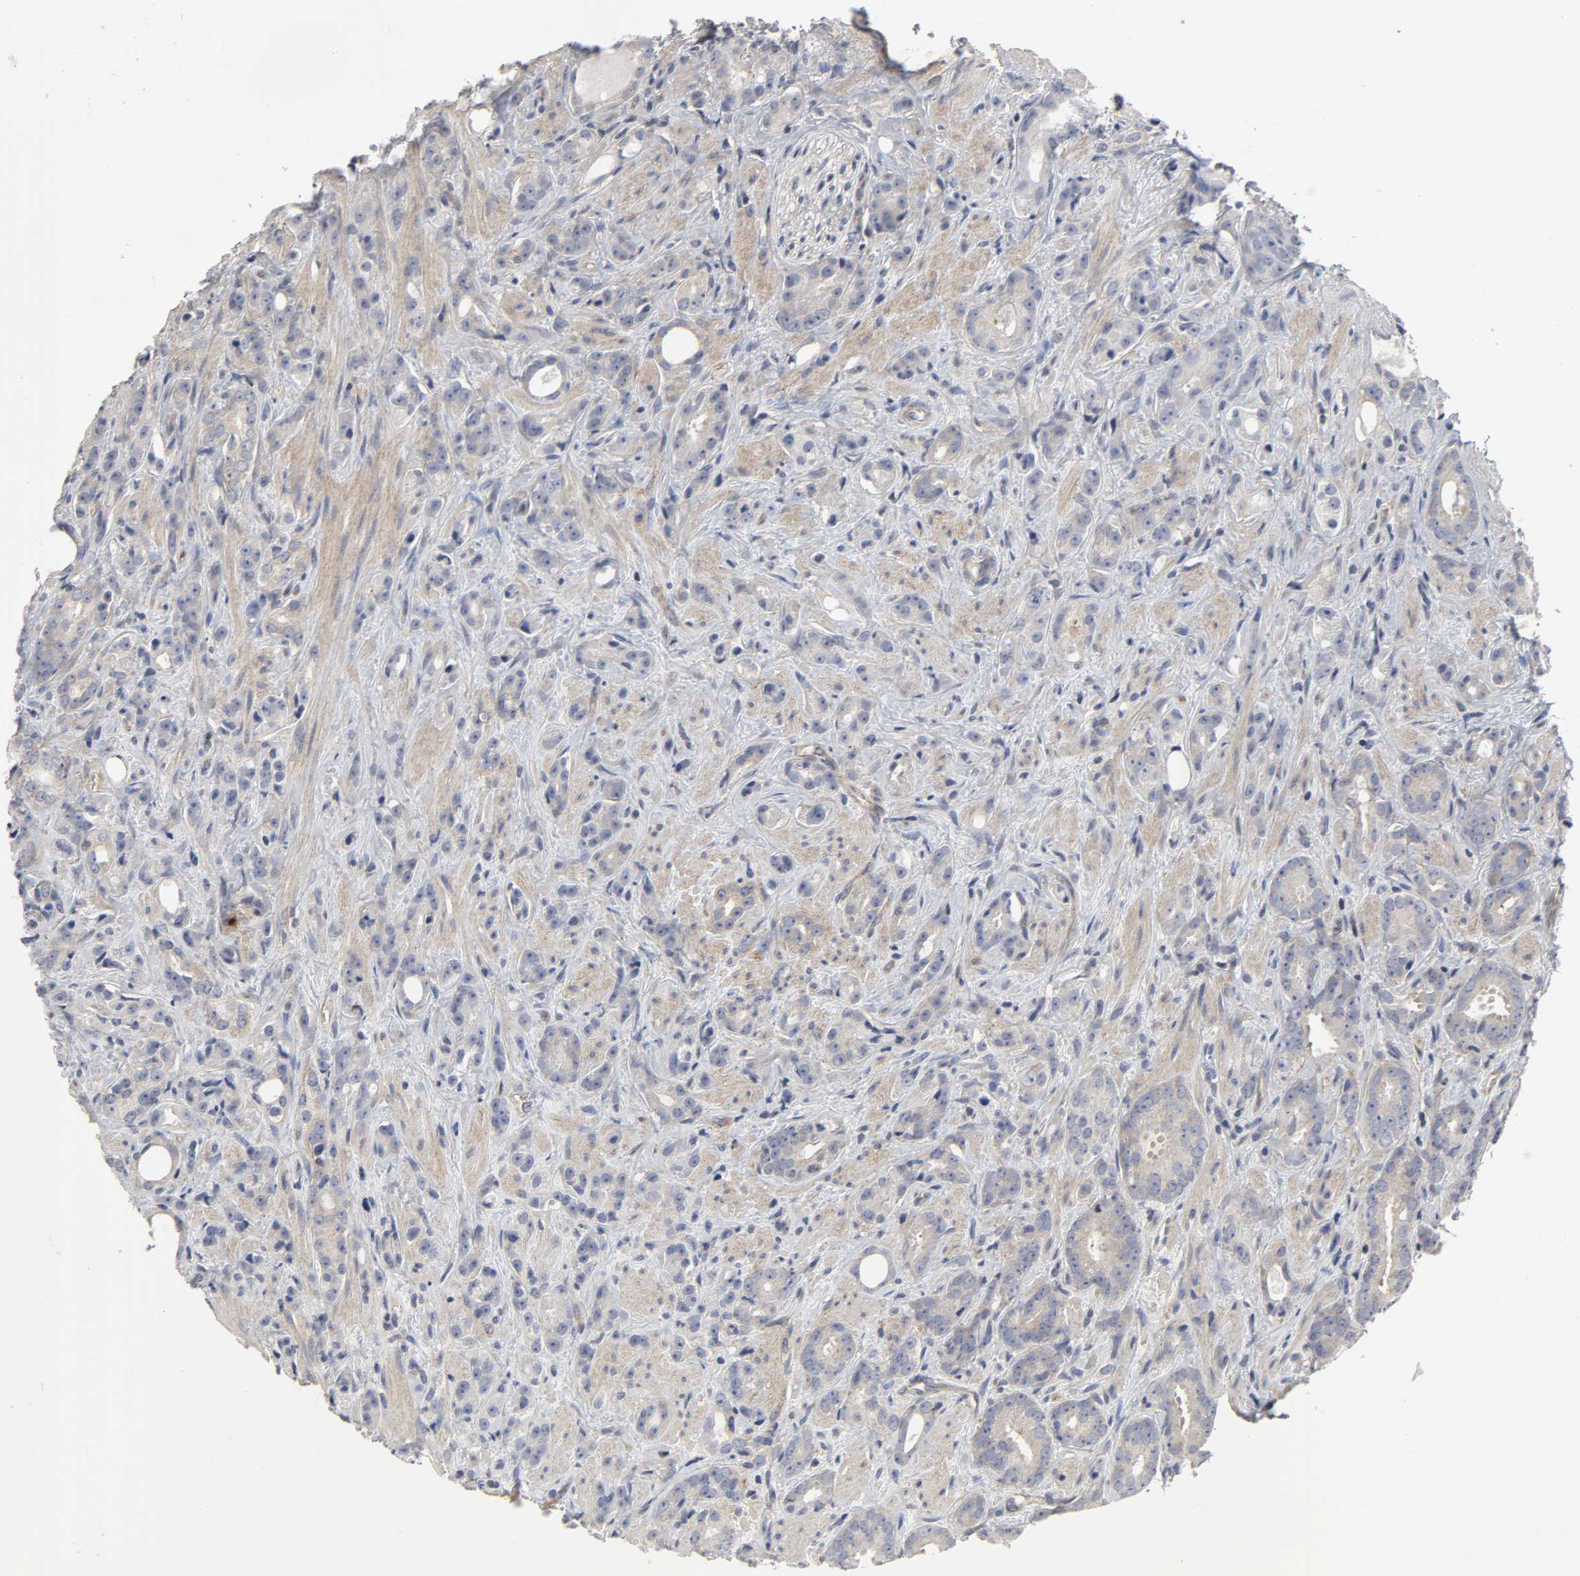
{"staining": {"intensity": "moderate", "quantity": "25%-75%", "location": "cytoplasmic/membranous"}, "tissue": "prostate cancer", "cell_type": "Tumor cells", "image_type": "cancer", "snomed": [{"axis": "morphology", "description": "Adenocarcinoma, Low grade"}, {"axis": "topography", "description": "Prostate"}], "caption": "Adenocarcinoma (low-grade) (prostate) stained with IHC reveals moderate cytoplasmic/membranous positivity in about 25%-75% of tumor cells.", "gene": "SH3GLB1", "patient": {"sex": "male", "age": 57}}